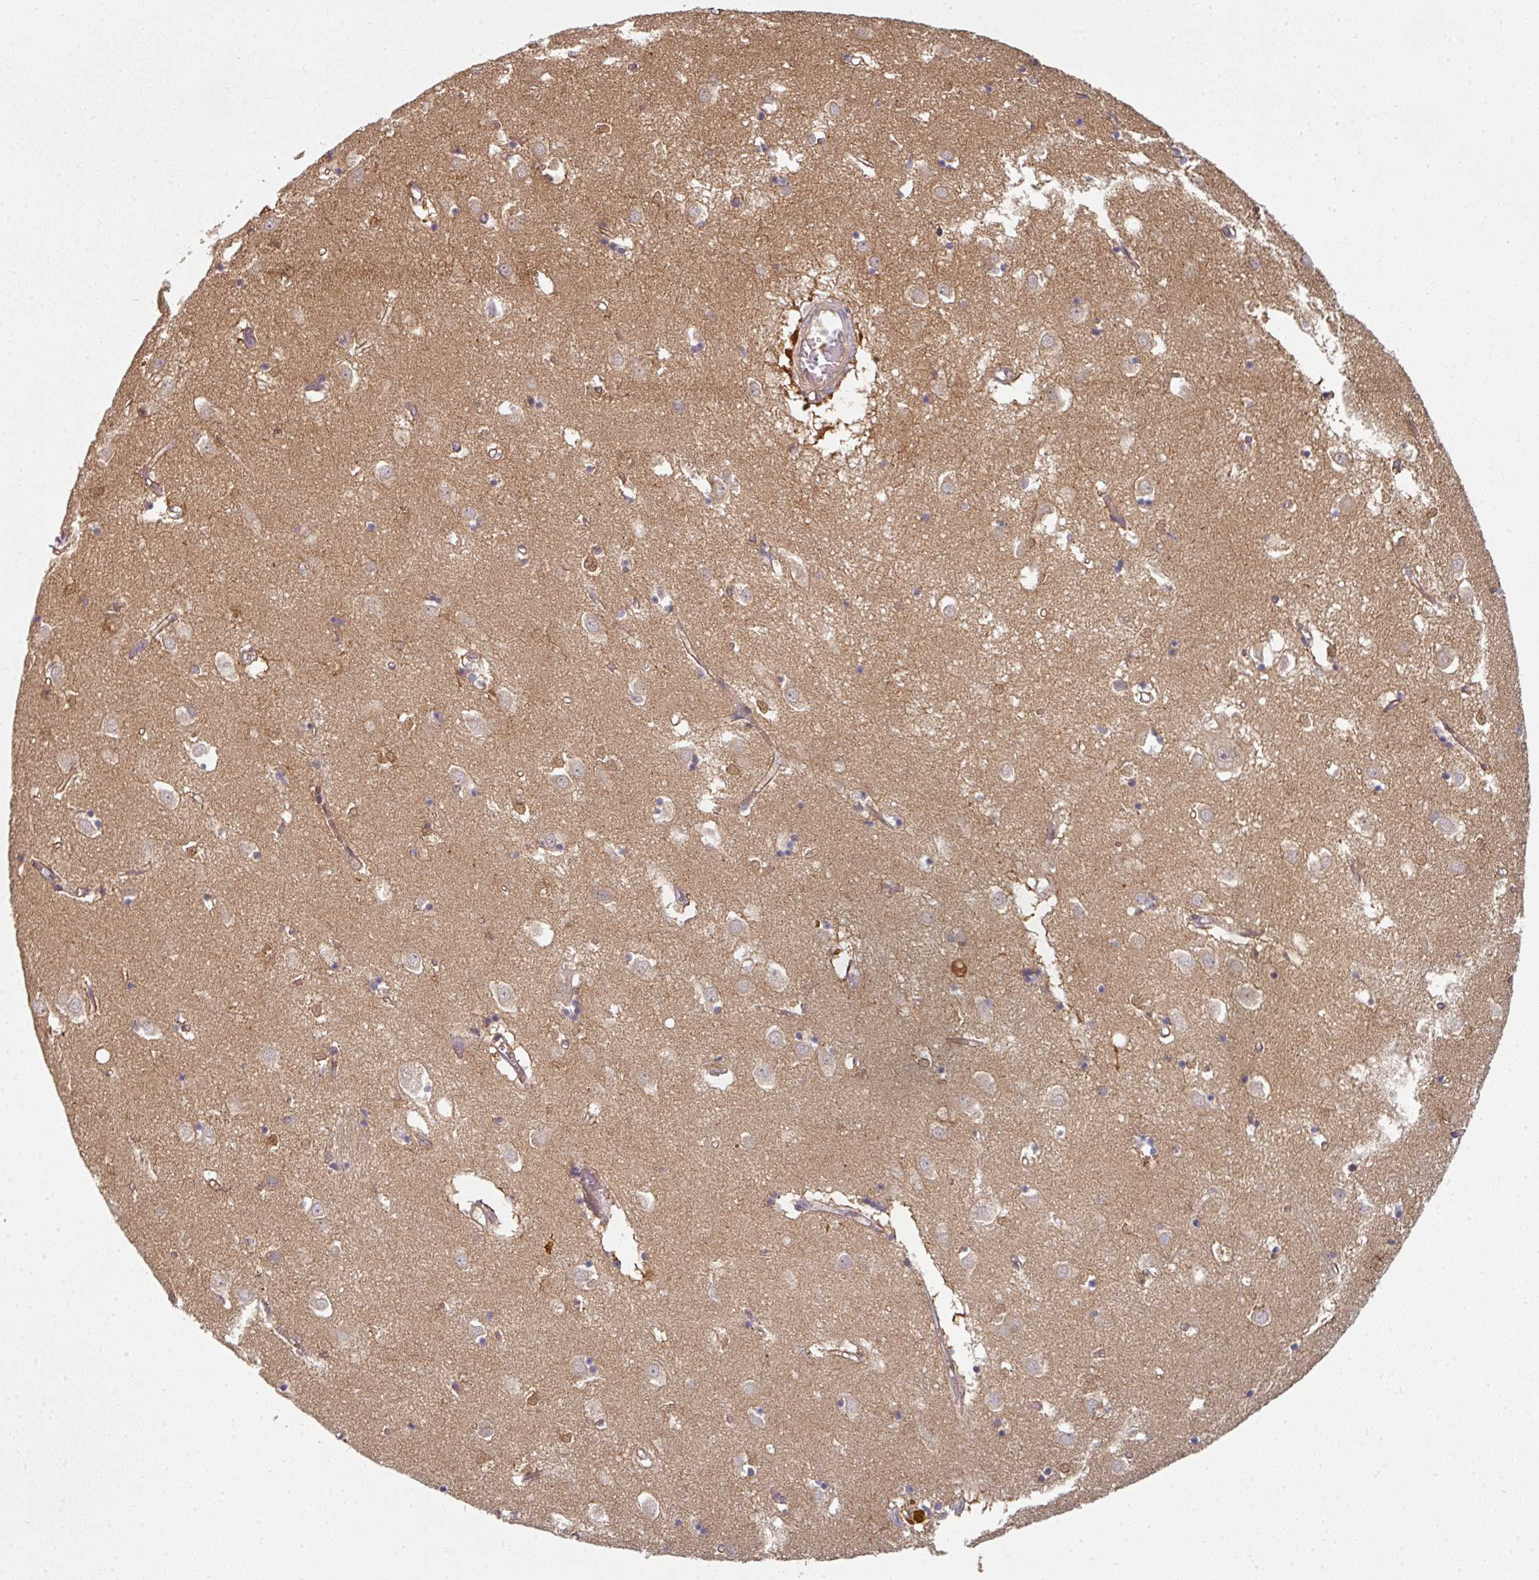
{"staining": {"intensity": "moderate", "quantity": "<25%", "location": "cytoplasmic/membranous,nuclear"}, "tissue": "caudate", "cell_type": "Glial cells", "image_type": "normal", "snomed": [{"axis": "morphology", "description": "Normal tissue, NOS"}, {"axis": "topography", "description": "Lateral ventricle wall"}], "caption": "Immunohistochemistry of unremarkable caudate reveals low levels of moderate cytoplasmic/membranous,nuclear positivity in approximately <25% of glial cells. The staining is performed using DAB (3,3'-diaminobenzidine) brown chromogen to label protein expression. The nuclei are counter-stained blue using hematoxylin.", "gene": "PSME3IP1", "patient": {"sex": "male", "age": 70}}